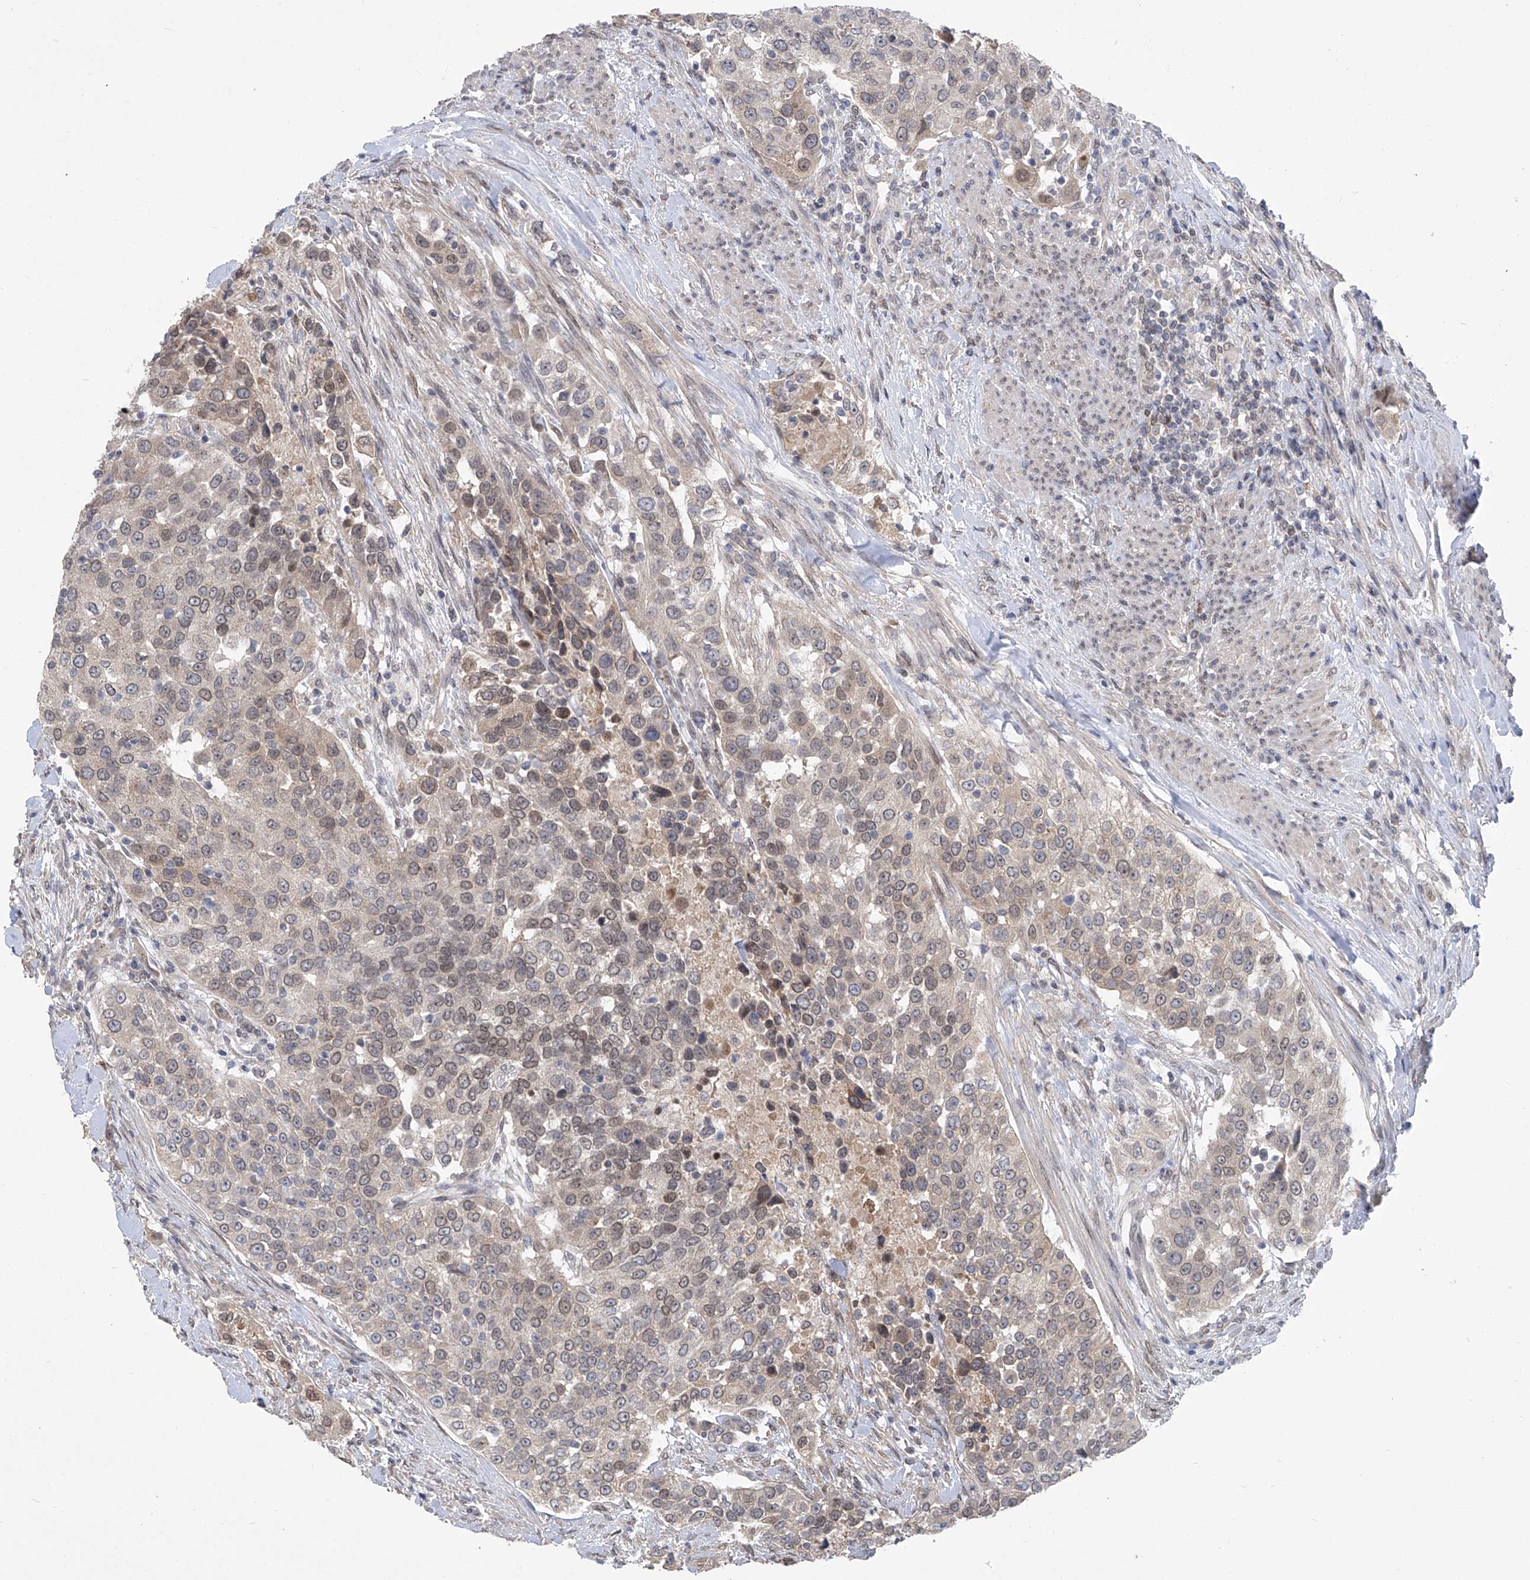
{"staining": {"intensity": "weak", "quantity": "25%-75%", "location": "cytoplasmic/membranous,nuclear"}, "tissue": "urothelial cancer", "cell_type": "Tumor cells", "image_type": "cancer", "snomed": [{"axis": "morphology", "description": "Urothelial carcinoma, High grade"}, {"axis": "topography", "description": "Urinary bladder"}], "caption": "Weak cytoplasmic/membranous and nuclear protein staining is seen in about 25%-75% of tumor cells in high-grade urothelial carcinoma.", "gene": "CETN2", "patient": {"sex": "female", "age": 80}}